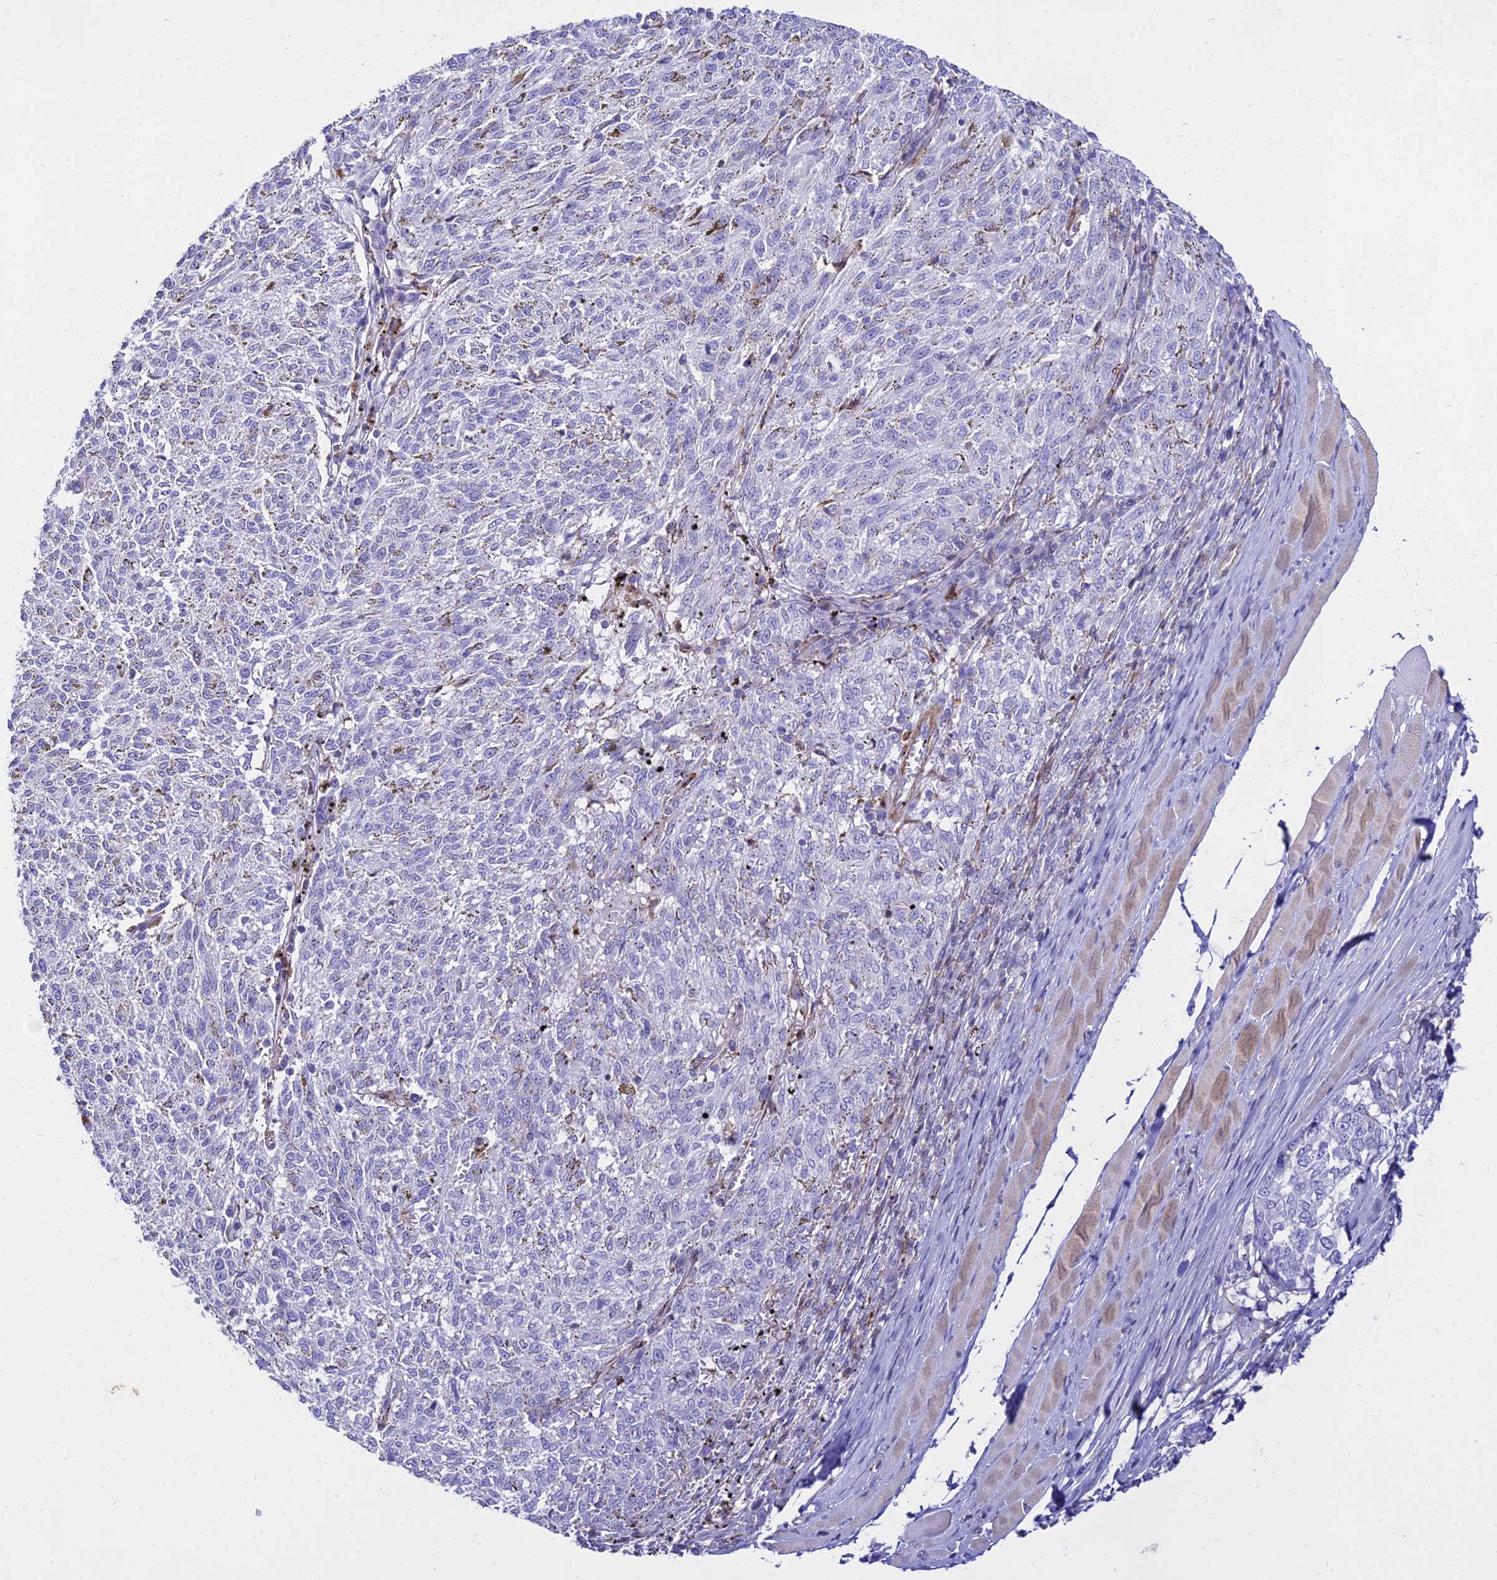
{"staining": {"intensity": "negative", "quantity": "none", "location": "none"}, "tissue": "melanoma", "cell_type": "Tumor cells", "image_type": "cancer", "snomed": [{"axis": "morphology", "description": "Malignant melanoma, NOS"}, {"axis": "topography", "description": "Skin"}], "caption": "Photomicrograph shows no significant protein expression in tumor cells of melanoma.", "gene": "DLX1", "patient": {"sex": "female", "age": 72}}